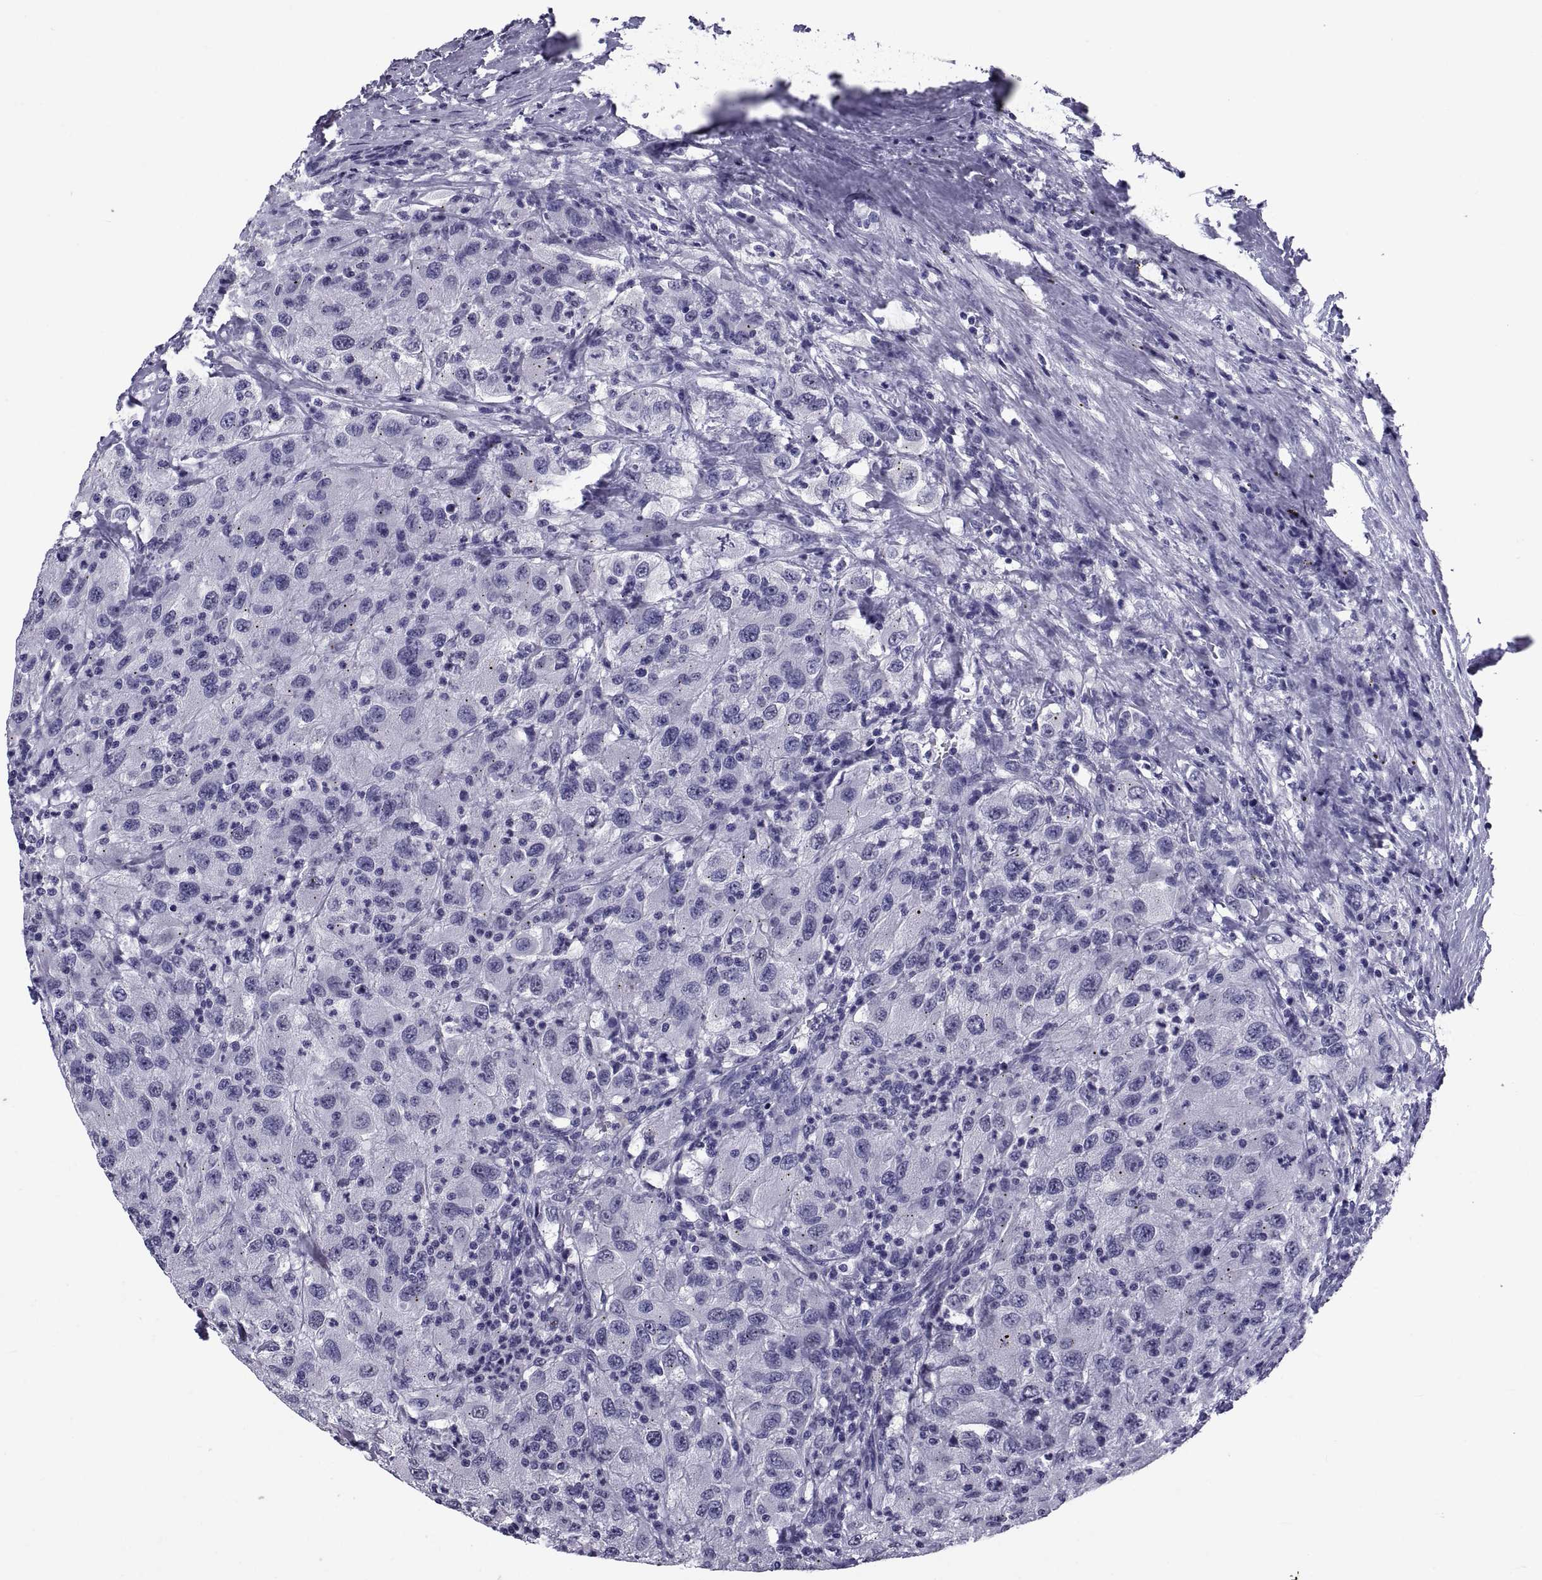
{"staining": {"intensity": "negative", "quantity": "none", "location": "none"}, "tissue": "renal cancer", "cell_type": "Tumor cells", "image_type": "cancer", "snomed": [{"axis": "morphology", "description": "Adenocarcinoma, NOS"}, {"axis": "topography", "description": "Kidney"}], "caption": "Immunohistochemistry (IHC) micrograph of human adenocarcinoma (renal) stained for a protein (brown), which reveals no staining in tumor cells.", "gene": "TGFBR3L", "patient": {"sex": "female", "age": 67}}